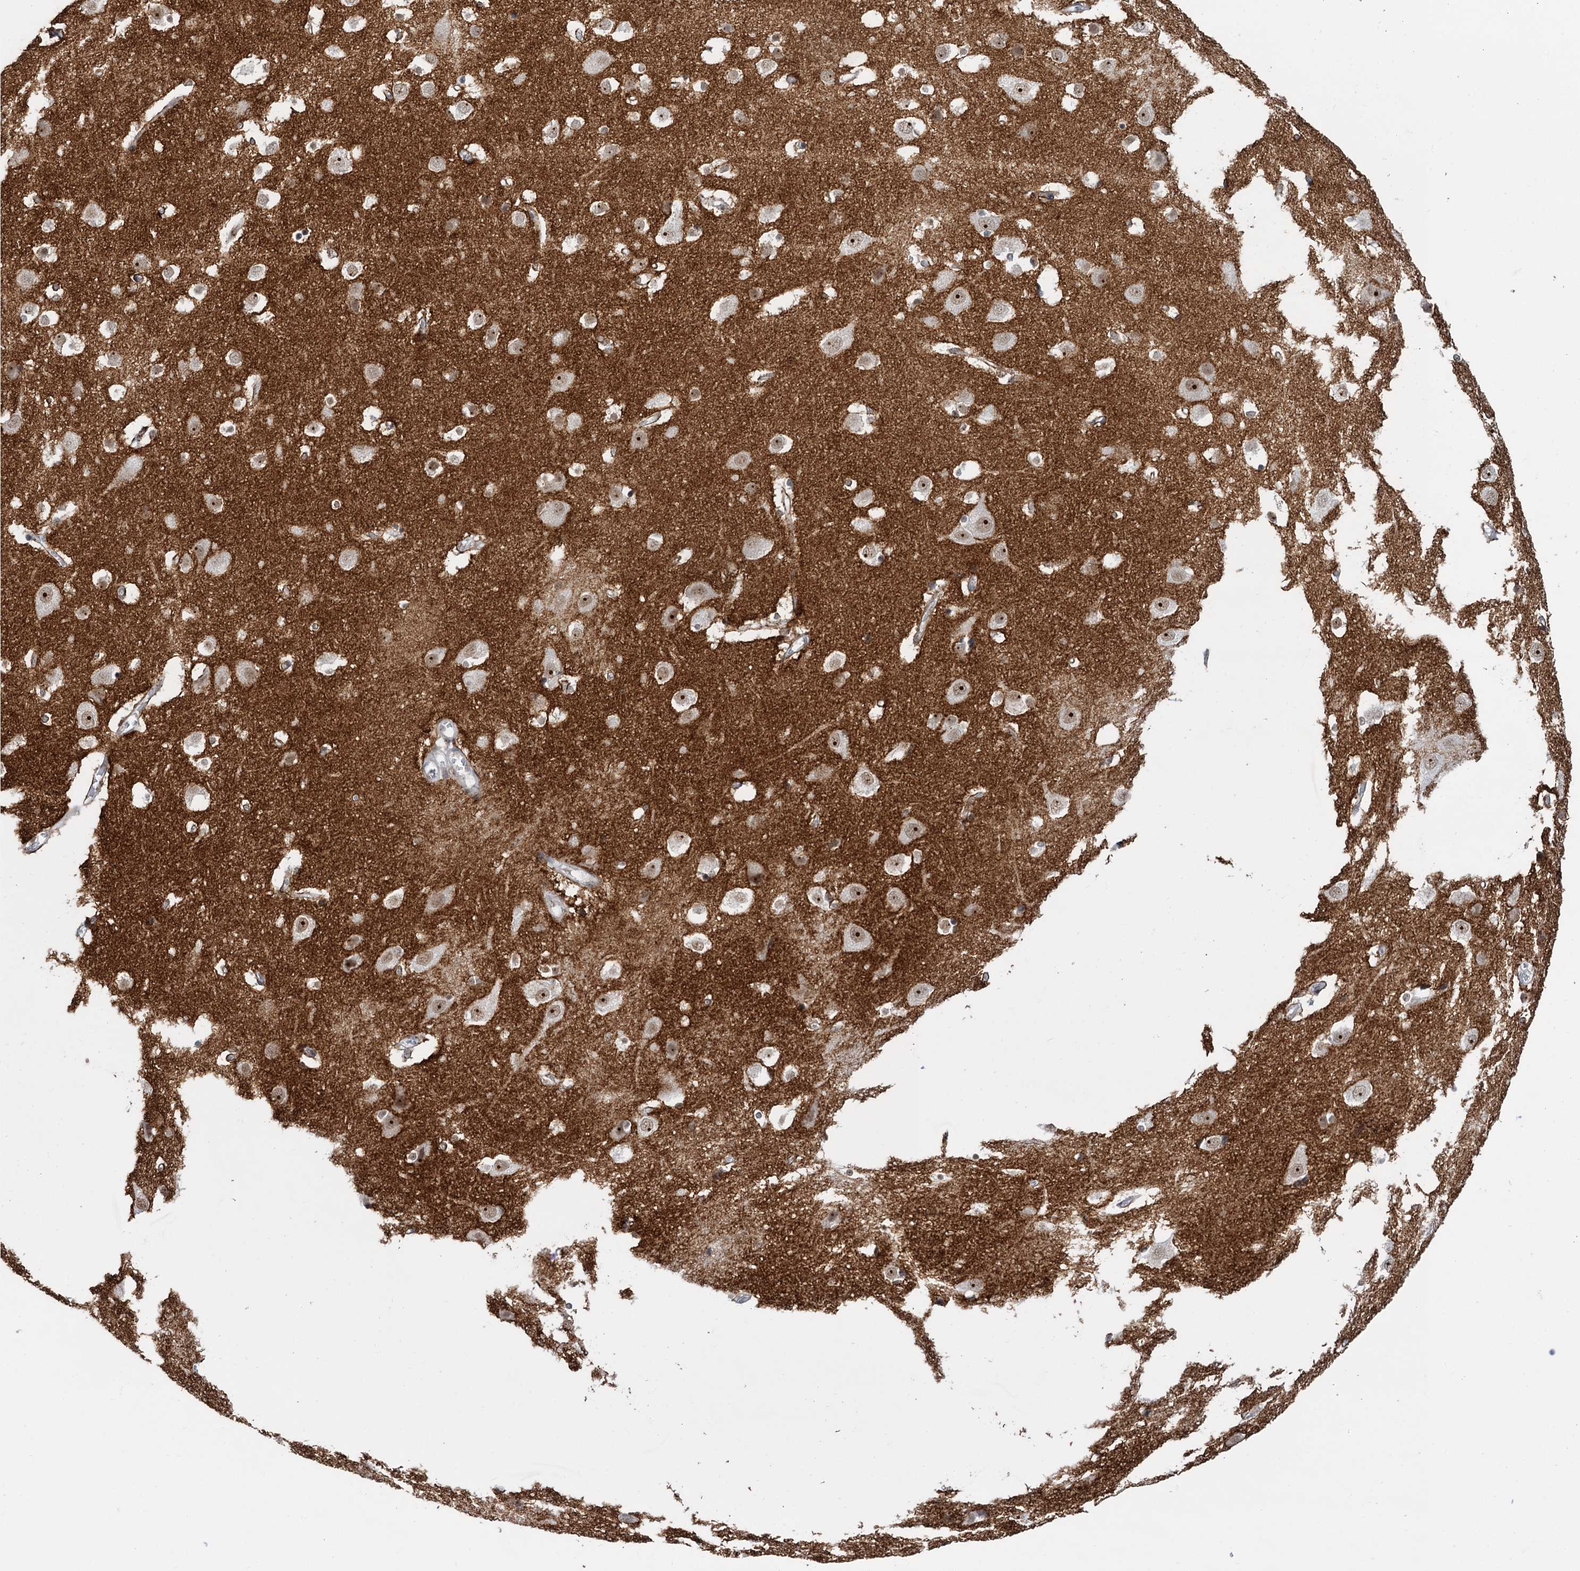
{"staining": {"intensity": "negative", "quantity": "none", "location": "none"}, "tissue": "cerebral cortex", "cell_type": "Endothelial cells", "image_type": "normal", "snomed": [{"axis": "morphology", "description": "Normal tissue, NOS"}, {"axis": "topography", "description": "Cerebral cortex"}], "caption": "Immunohistochemical staining of unremarkable cerebral cortex reveals no significant positivity in endothelial cells. (DAB (3,3'-diaminobenzidine) IHC, high magnification).", "gene": "NAT10", "patient": {"sex": "male", "age": 54}}